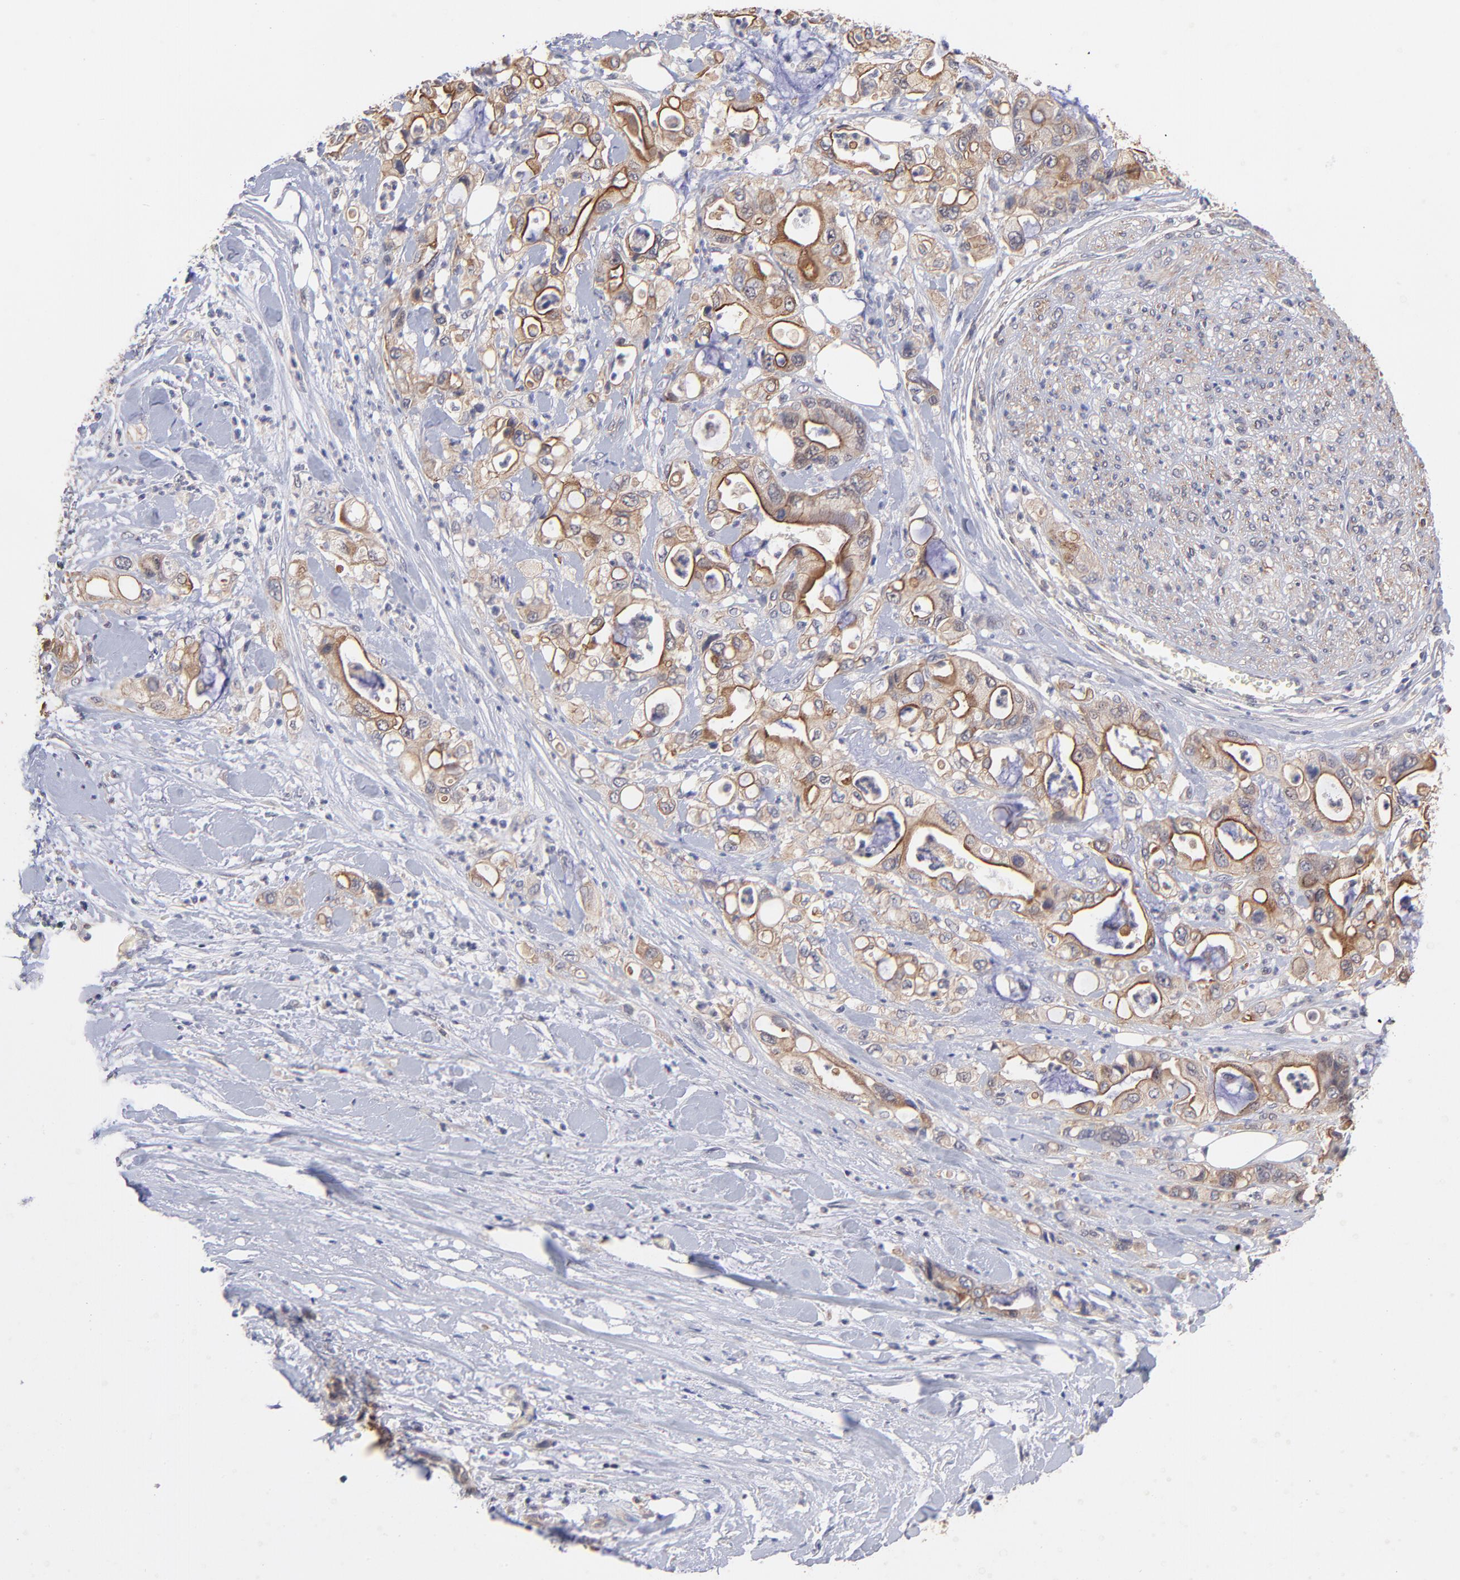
{"staining": {"intensity": "strong", "quantity": ">75%", "location": "cytoplasmic/membranous"}, "tissue": "pancreatic cancer", "cell_type": "Tumor cells", "image_type": "cancer", "snomed": [{"axis": "morphology", "description": "Adenocarcinoma, NOS"}, {"axis": "topography", "description": "Pancreas"}], "caption": "Protein staining reveals strong cytoplasmic/membranous expression in approximately >75% of tumor cells in adenocarcinoma (pancreatic). The staining is performed using DAB (3,3'-diaminobenzidine) brown chromogen to label protein expression. The nuclei are counter-stained blue using hematoxylin.", "gene": "STAP2", "patient": {"sex": "male", "age": 70}}